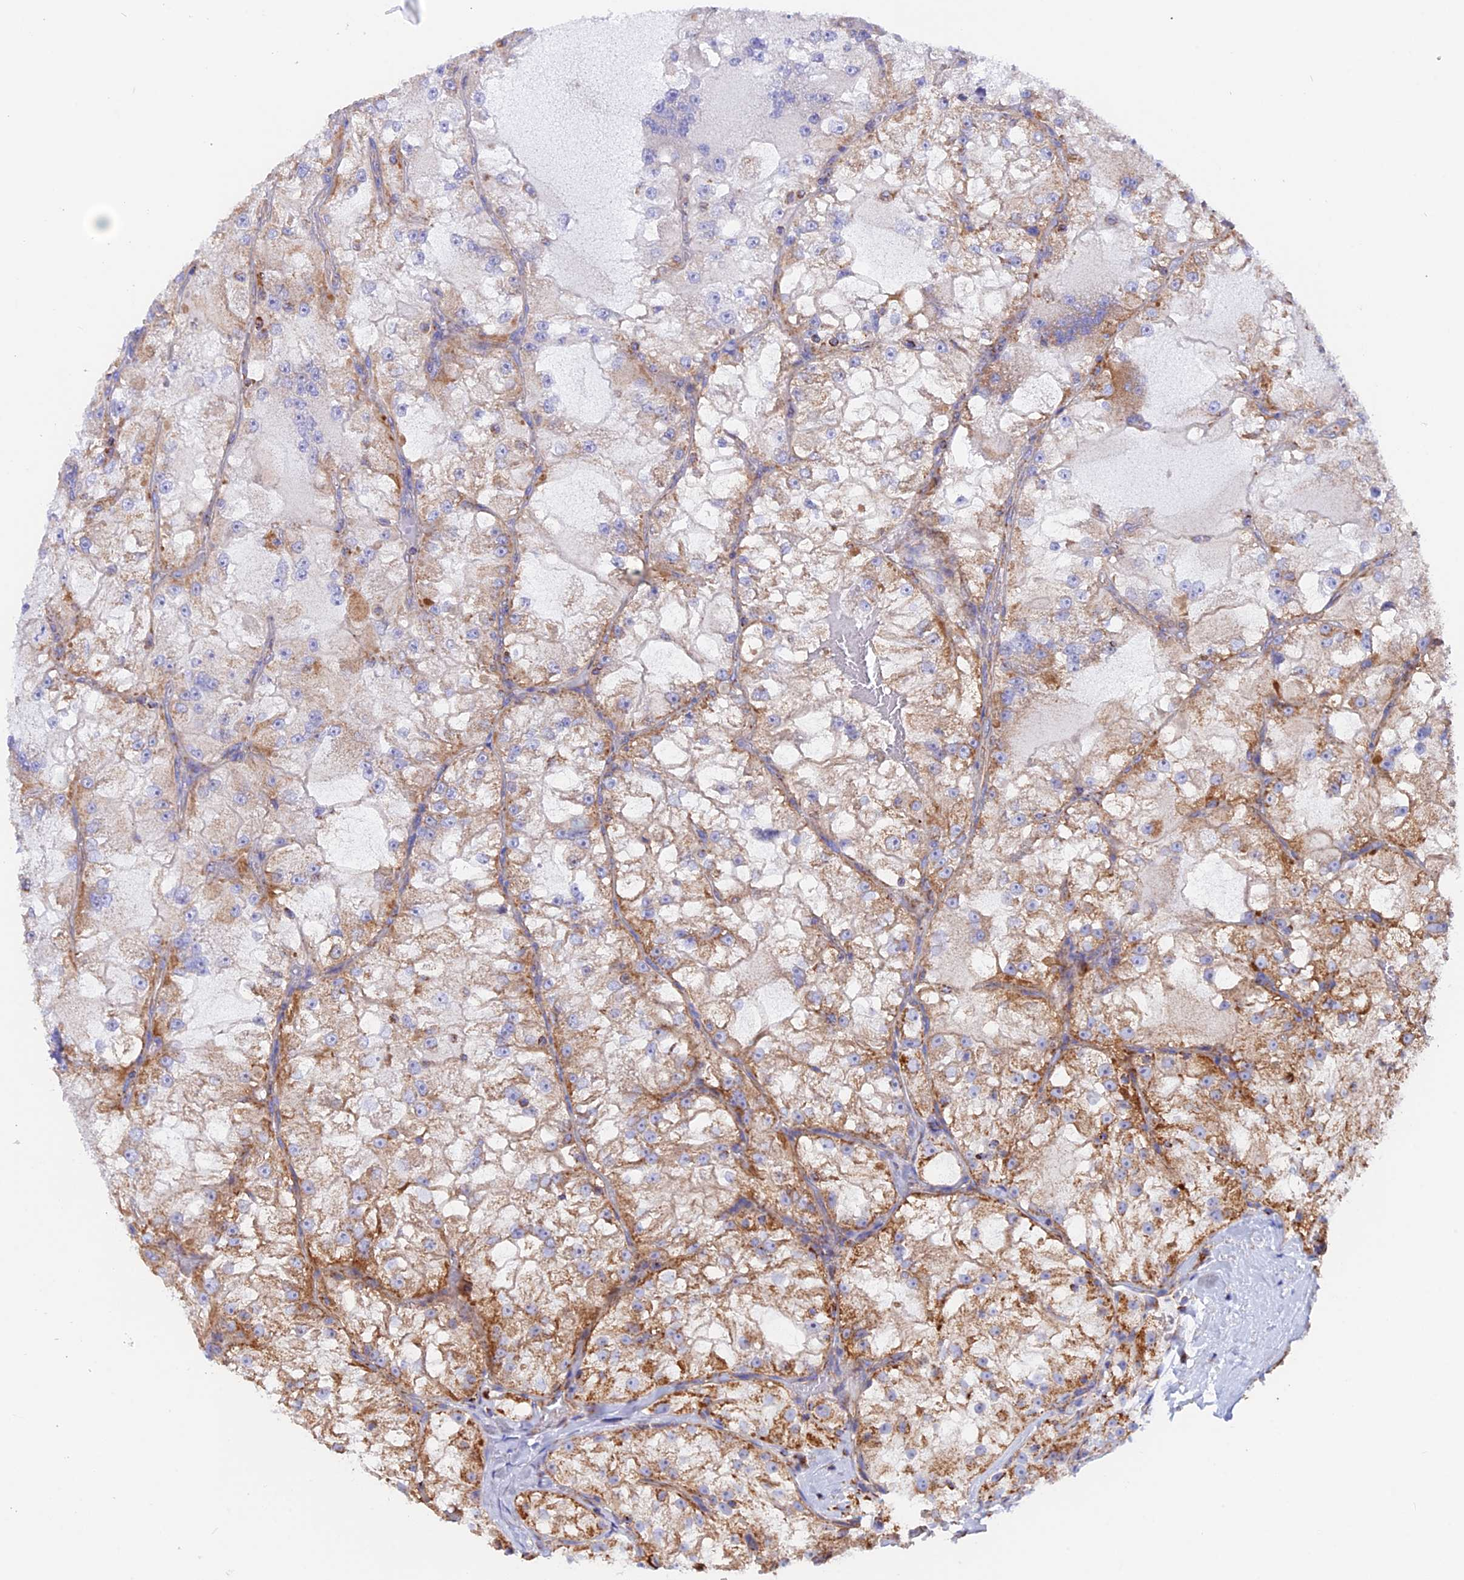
{"staining": {"intensity": "moderate", "quantity": "25%-75%", "location": "cytoplasmic/membranous"}, "tissue": "renal cancer", "cell_type": "Tumor cells", "image_type": "cancer", "snomed": [{"axis": "morphology", "description": "Adenocarcinoma, NOS"}, {"axis": "topography", "description": "Kidney"}], "caption": "A histopathology image showing moderate cytoplasmic/membranous positivity in about 25%-75% of tumor cells in renal cancer, as visualized by brown immunohistochemical staining.", "gene": "GCDH", "patient": {"sex": "female", "age": 72}}